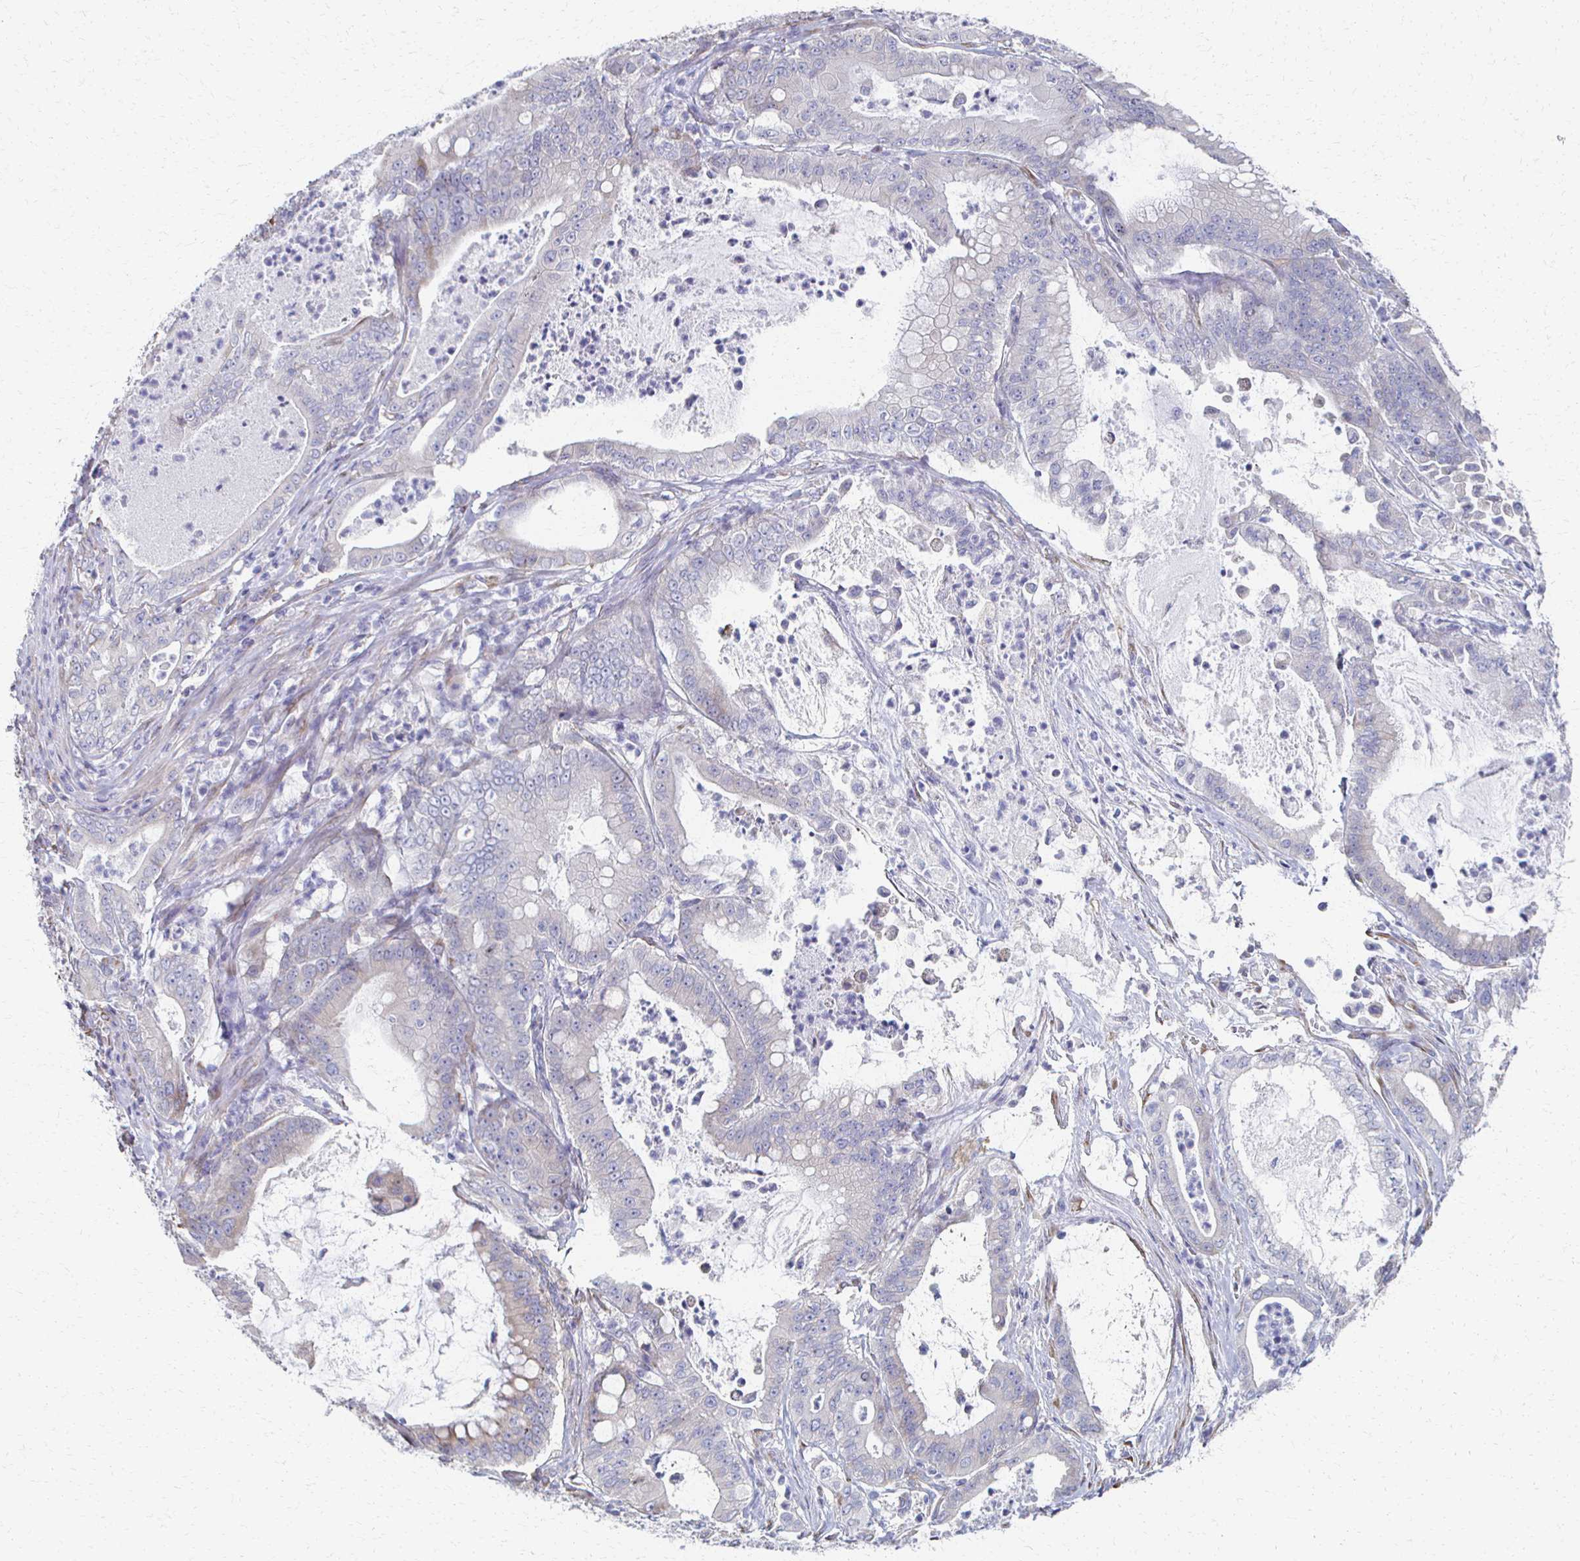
{"staining": {"intensity": "negative", "quantity": "none", "location": "none"}, "tissue": "pancreatic cancer", "cell_type": "Tumor cells", "image_type": "cancer", "snomed": [{"axis": "morphology", "description": "Adenocarcinoma, NOS"}, {"axis": "topography", "description": "Pancreas"}], "caption": "IHC image of neoplastic tissue: human pancreatic cancer (adenocarcinoma) stained with DAB (3,3'-diaminobenzidine) displays no significant protein expression in tumor cells.", "gene": "ATP1A3", "patient": {"sex": "male", "age": 71}}